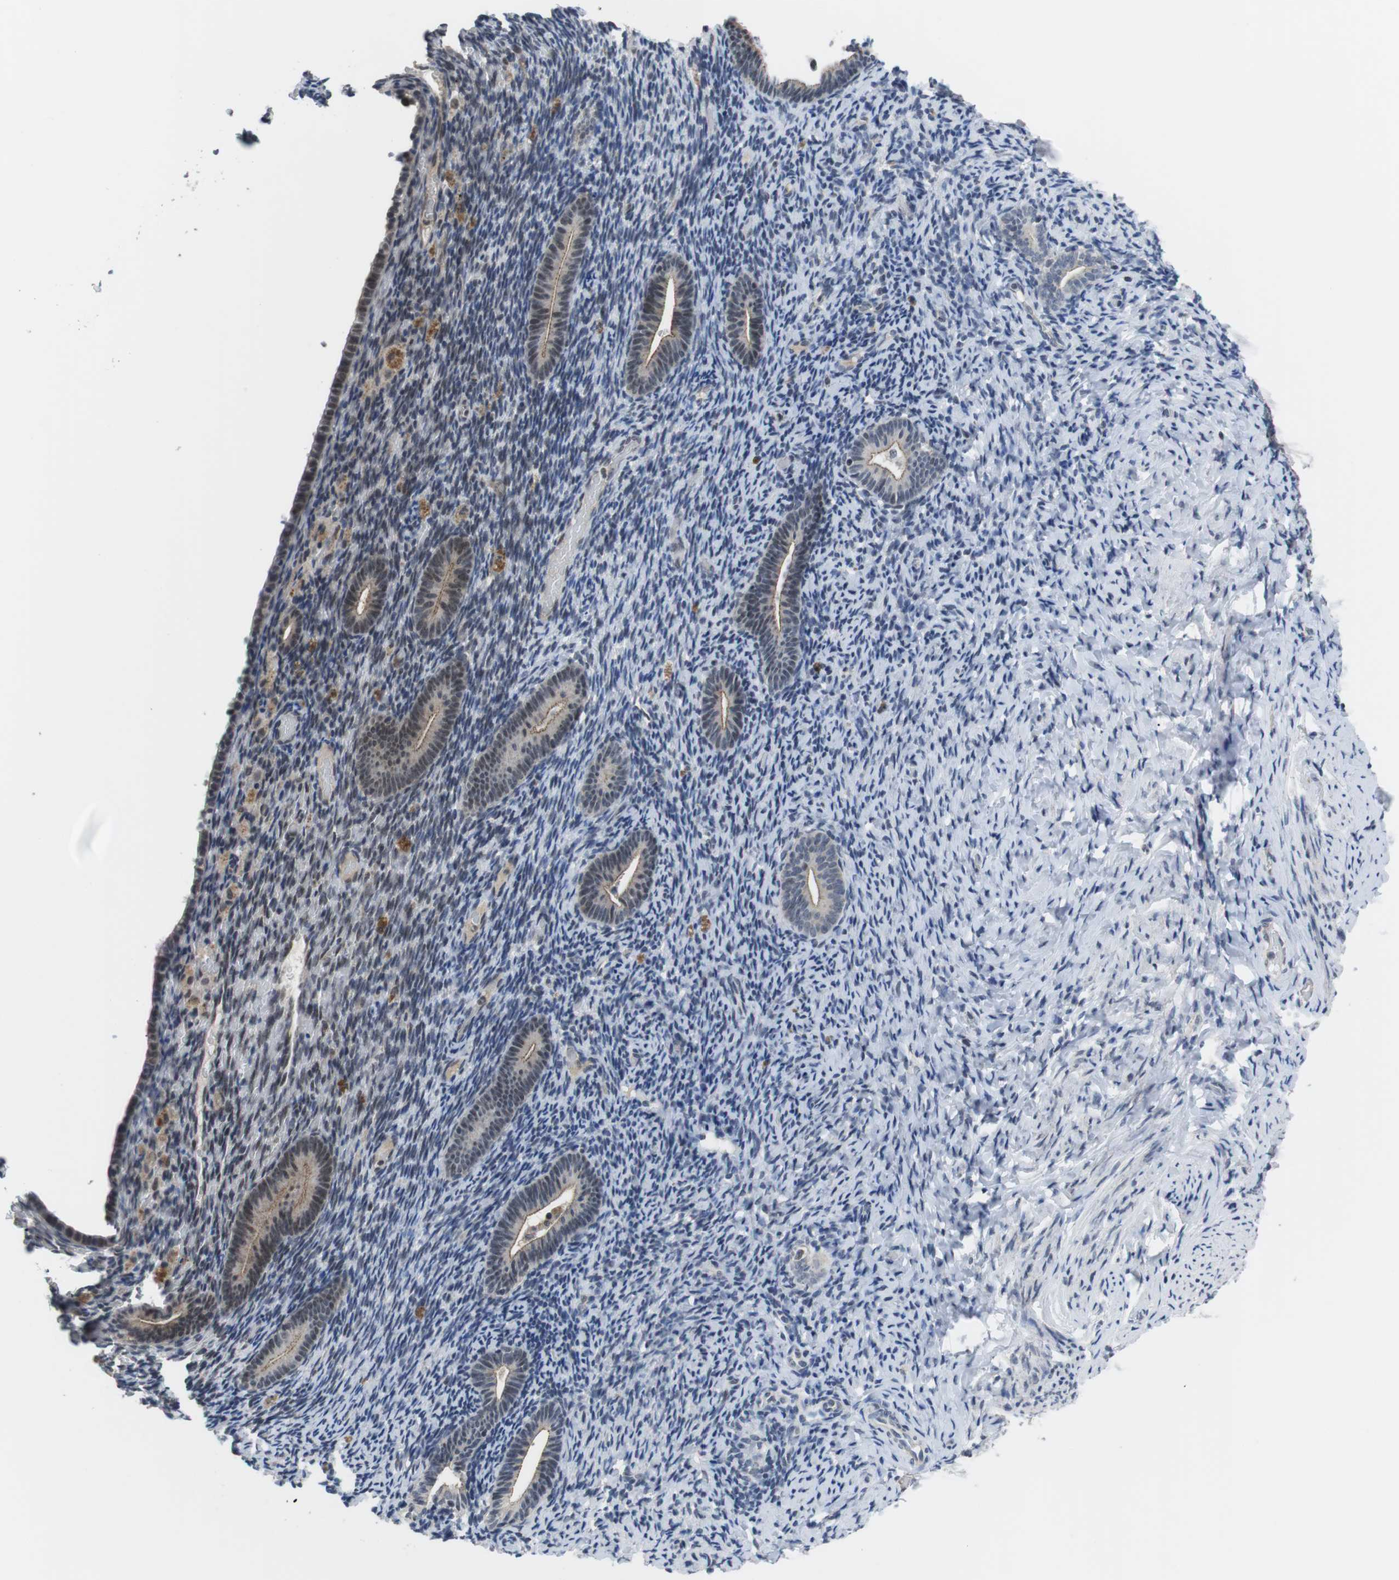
{"staining": {"intensity": "negative", "quantity": "none", "location": "none"}, "tissue": "endometrium", "cell_type": "Cells in endometrial stroma", "image_type": "normal", "snomed": [{"axis": "morphology", "description": "Normal tissue, NOS"}, {"axis": "topography", "description": "Endometrium"}], "caption": "This micrograph is of benign endometrium stained with IHC to label a protein in brown with the nuclei are counter-stained blue. There is no staining in cells in endometrial stroma. (DAB (3,3'-diaminobenzidine) immunohistochemistry visualized using brightfield microscopy, high magnification).", "gene": "NECTIN1", "patient": {"sex": "female", "age": 51}}